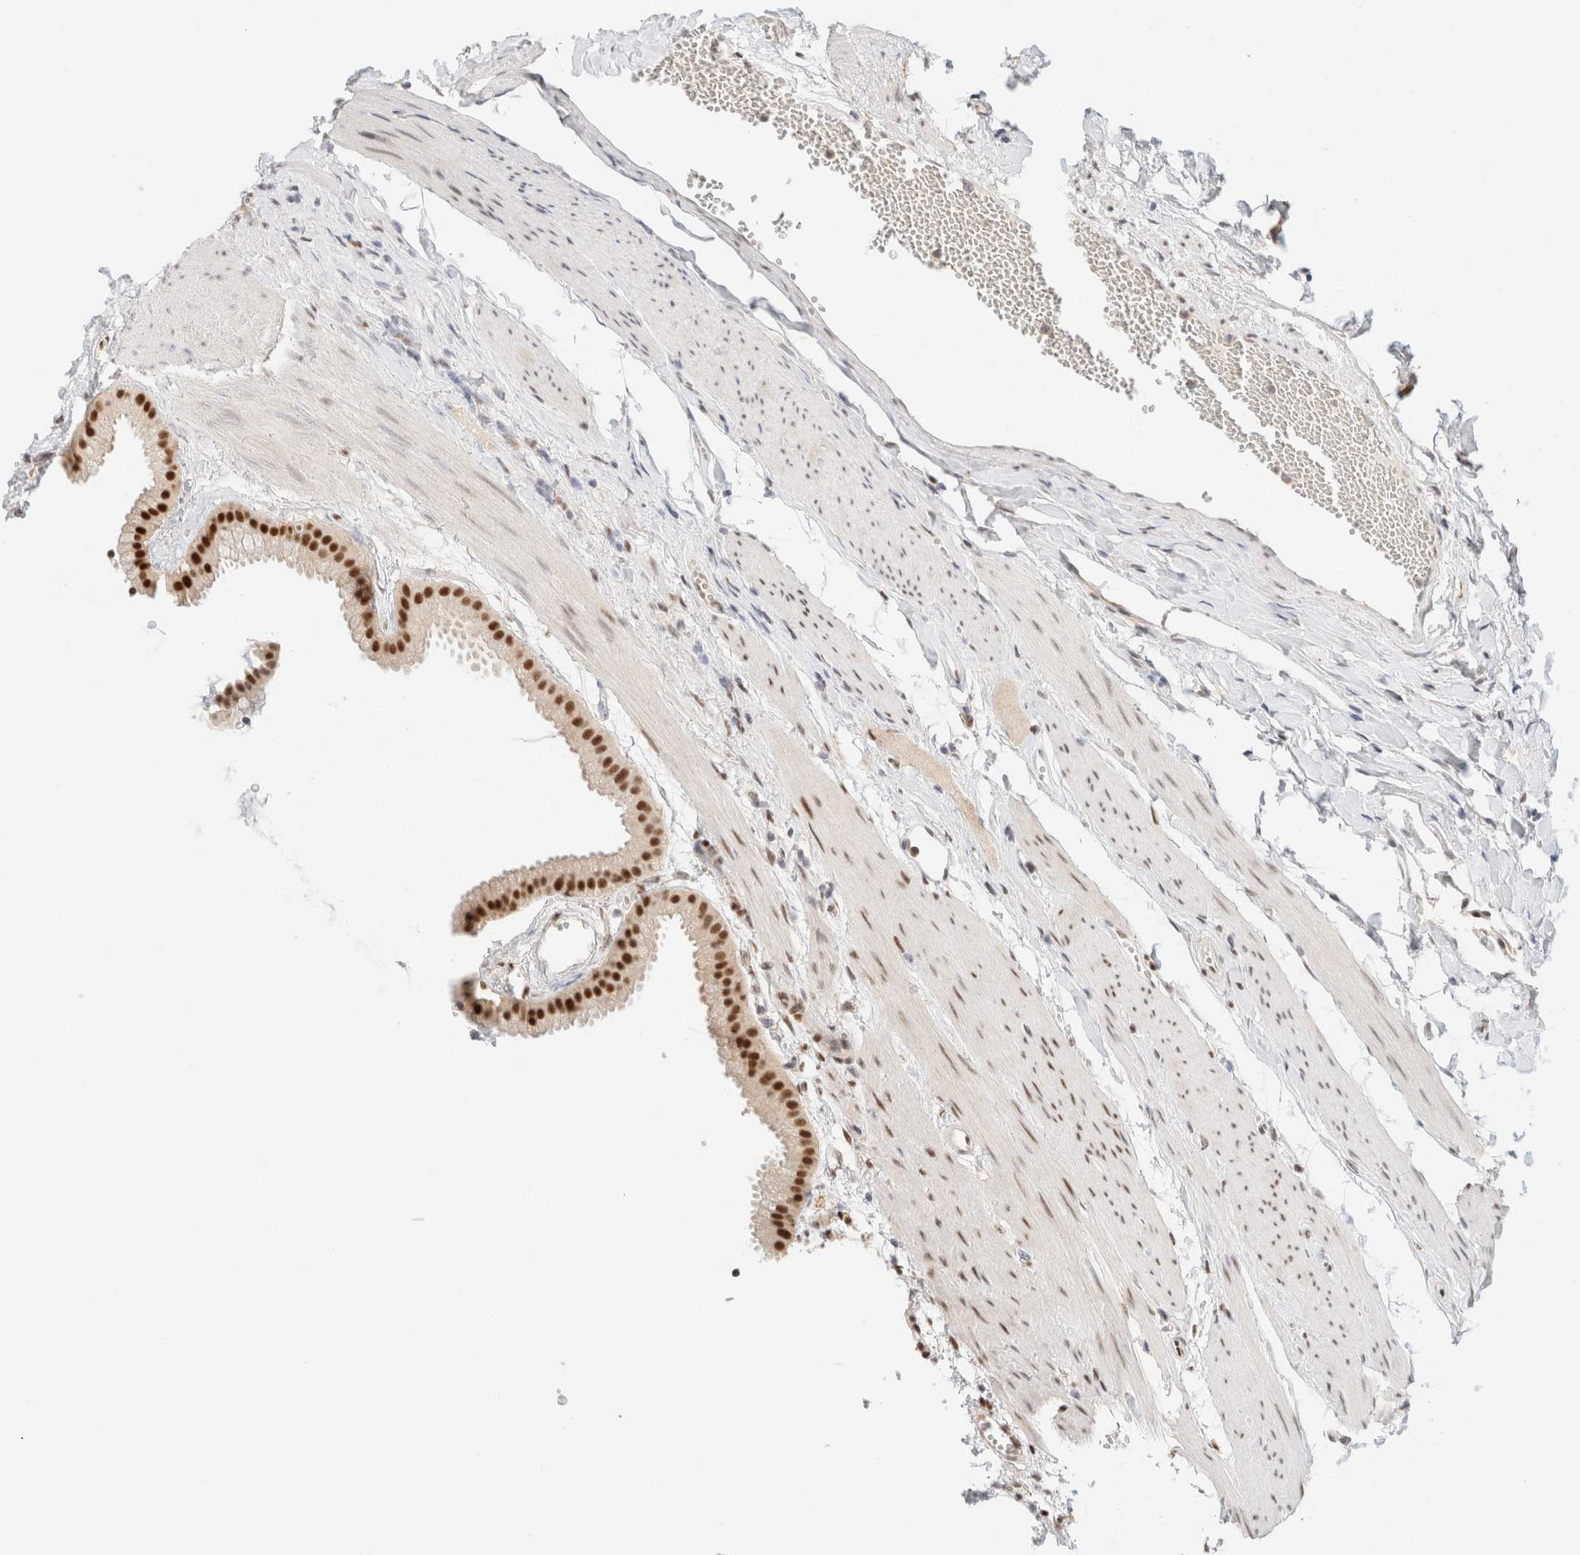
{"staining": {"intensity": "strong", "quantity": ">75%", "location": "nuclear"}, "tissue": "gallbladder", "cell_type": "Glandular cells", "image_type": "normal", "snomed": [{"axis": "morphology", "description": "Normal tissue, NOS"}, {"axis": "topography", "description": "Gallbladder"}], "caption": "High-magnification brightfield microscopy of normal gallbladder stained with DAB (brown) and counterstained with hematoxylin (blue). glandular cells exhibit strong nuclear expression is identified in approximately>75% of cells.", "gene": "ZNF768", "patient": {"sex": "female", "age": 64}}